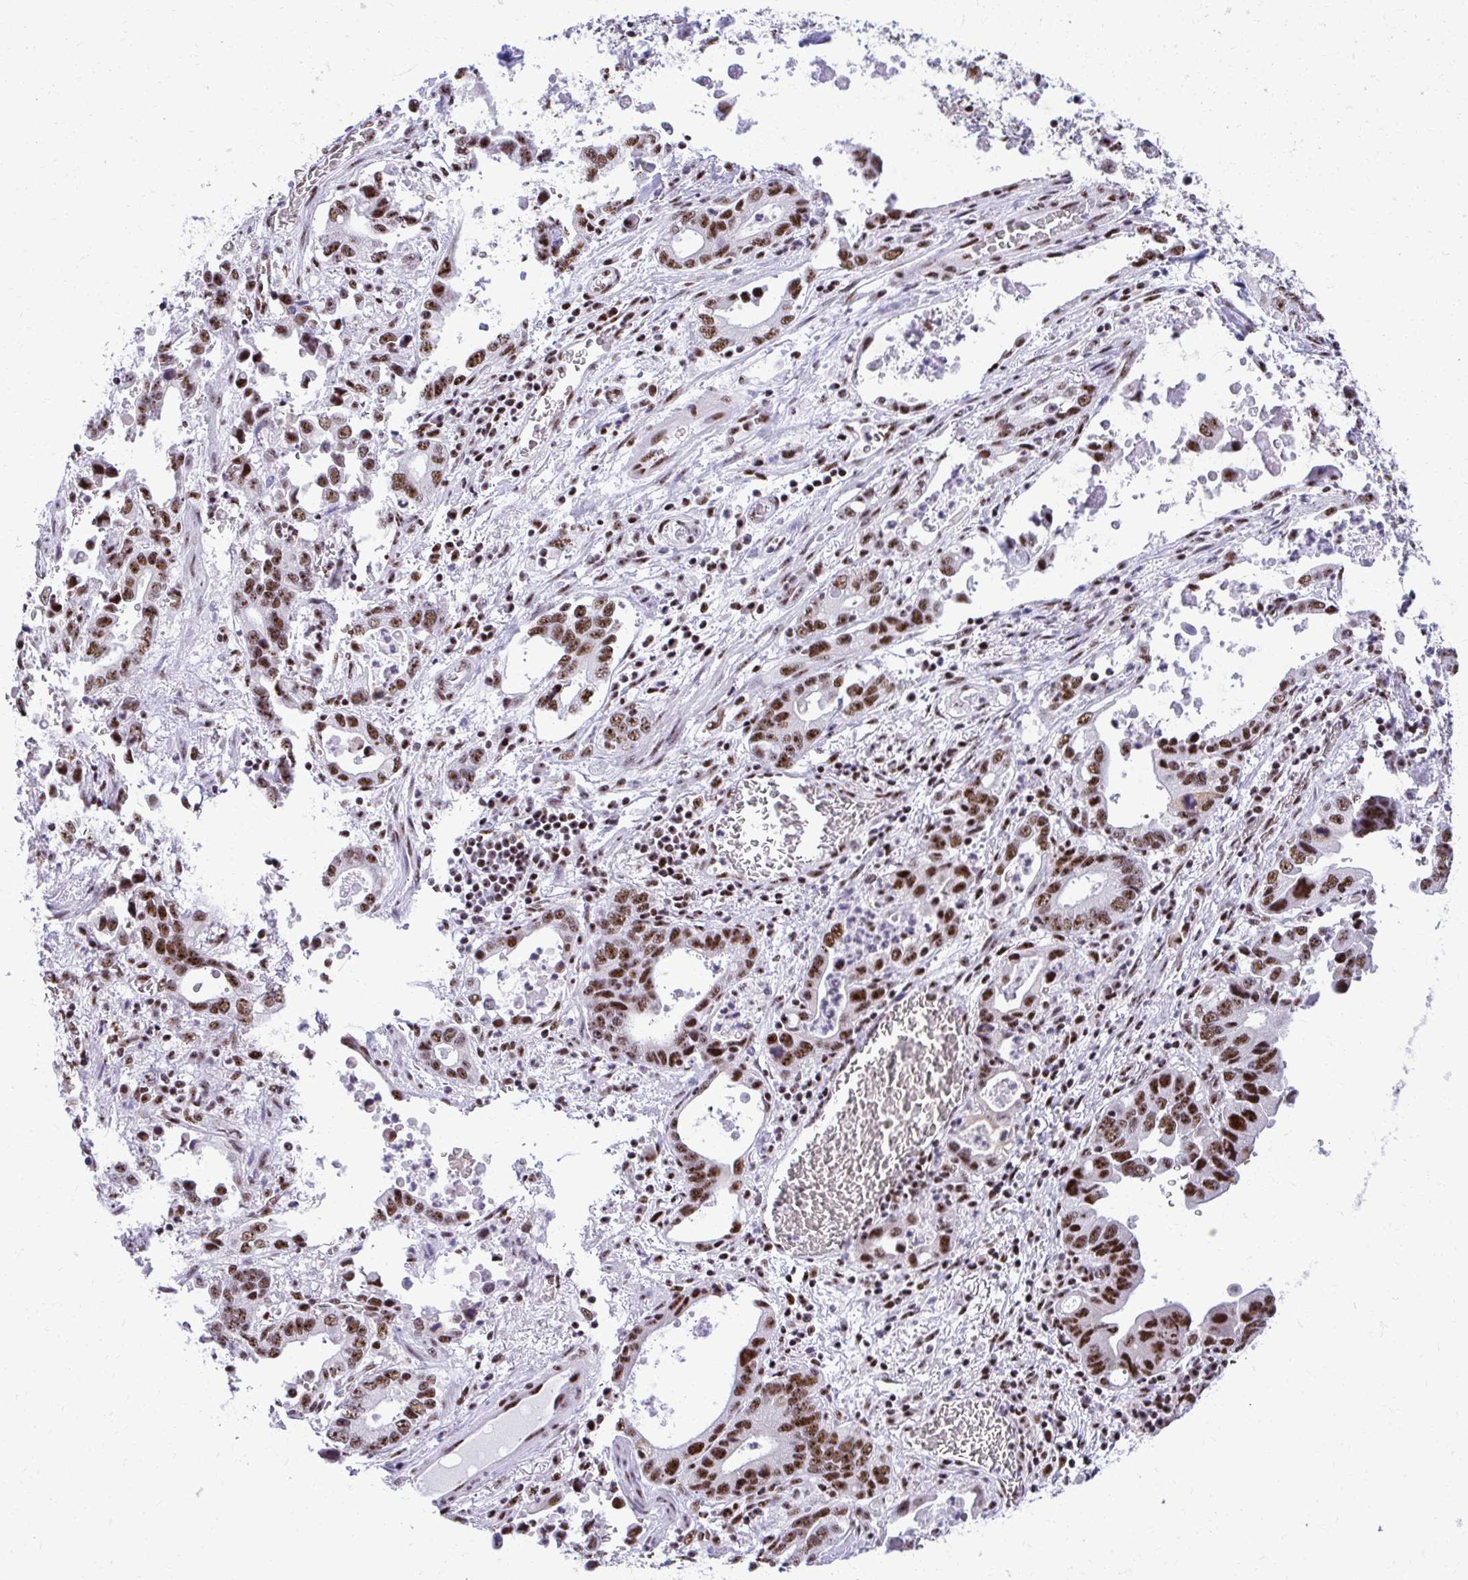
{"staining": {"intensity": "strong", "quantity": ">75%", "location": "nuclear"}, "tissue": "stomach cancer", "cell_type": "Tumor cells", "image_type": "cancer", "snomed": [{"axis": "morphology", "description": "Adenocarcinoma, NOS"}, {"axis": "topography", "description": "Stomach, upper"}], "caption": "A photomicrograph of human stomach adenocarcinoma stained for a protein exhibits strong nuclear brown staining in tumor cells. The staining was performed using DAB (3,3'-diaminobenzidine) to visualize the protein expression in brown, while the nuclei were stained in blue with hematoxylin (Magnification: 20x).", "gene": "PELP1", "patient": {"sex": "male", "age": 74}}